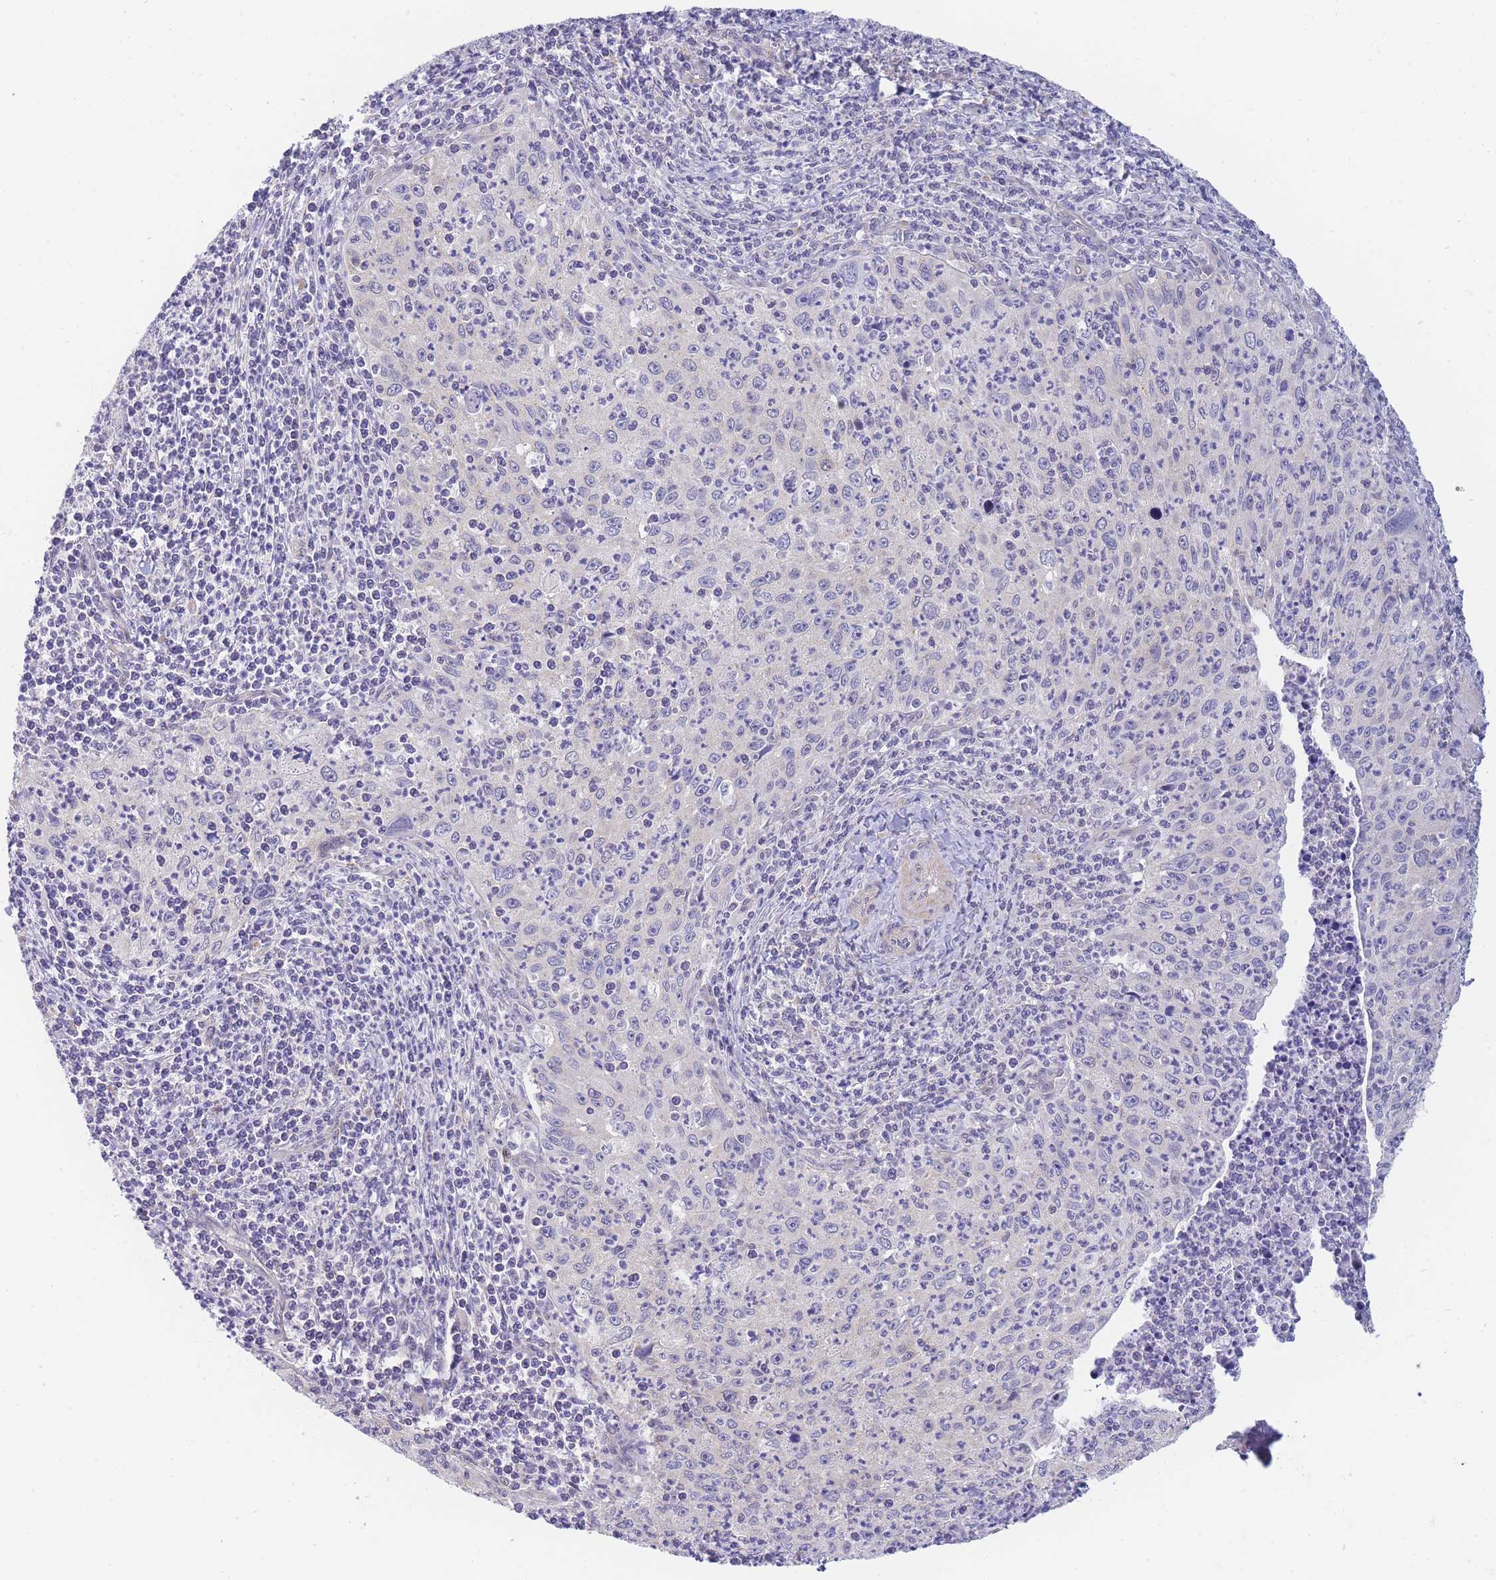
{"staining": {"intensity": "negative", "quantity": "none", "location": "none"}, "tissue": "cervical cancer", "cell_type": "Tumor cells", "image_type": "cancer", "snomed": [{"axis": "morphology", "description": "Squamous cell carcinoma, NOS"}, {"axis": "topography", "description": "Cervix"}], "caption": "Immunohistochemistry of human cervical squamous cell carcinoma shows no expression in tumor cells.", "gene": "SUGT1", "patient": {"sex": "female", "age": 30}}